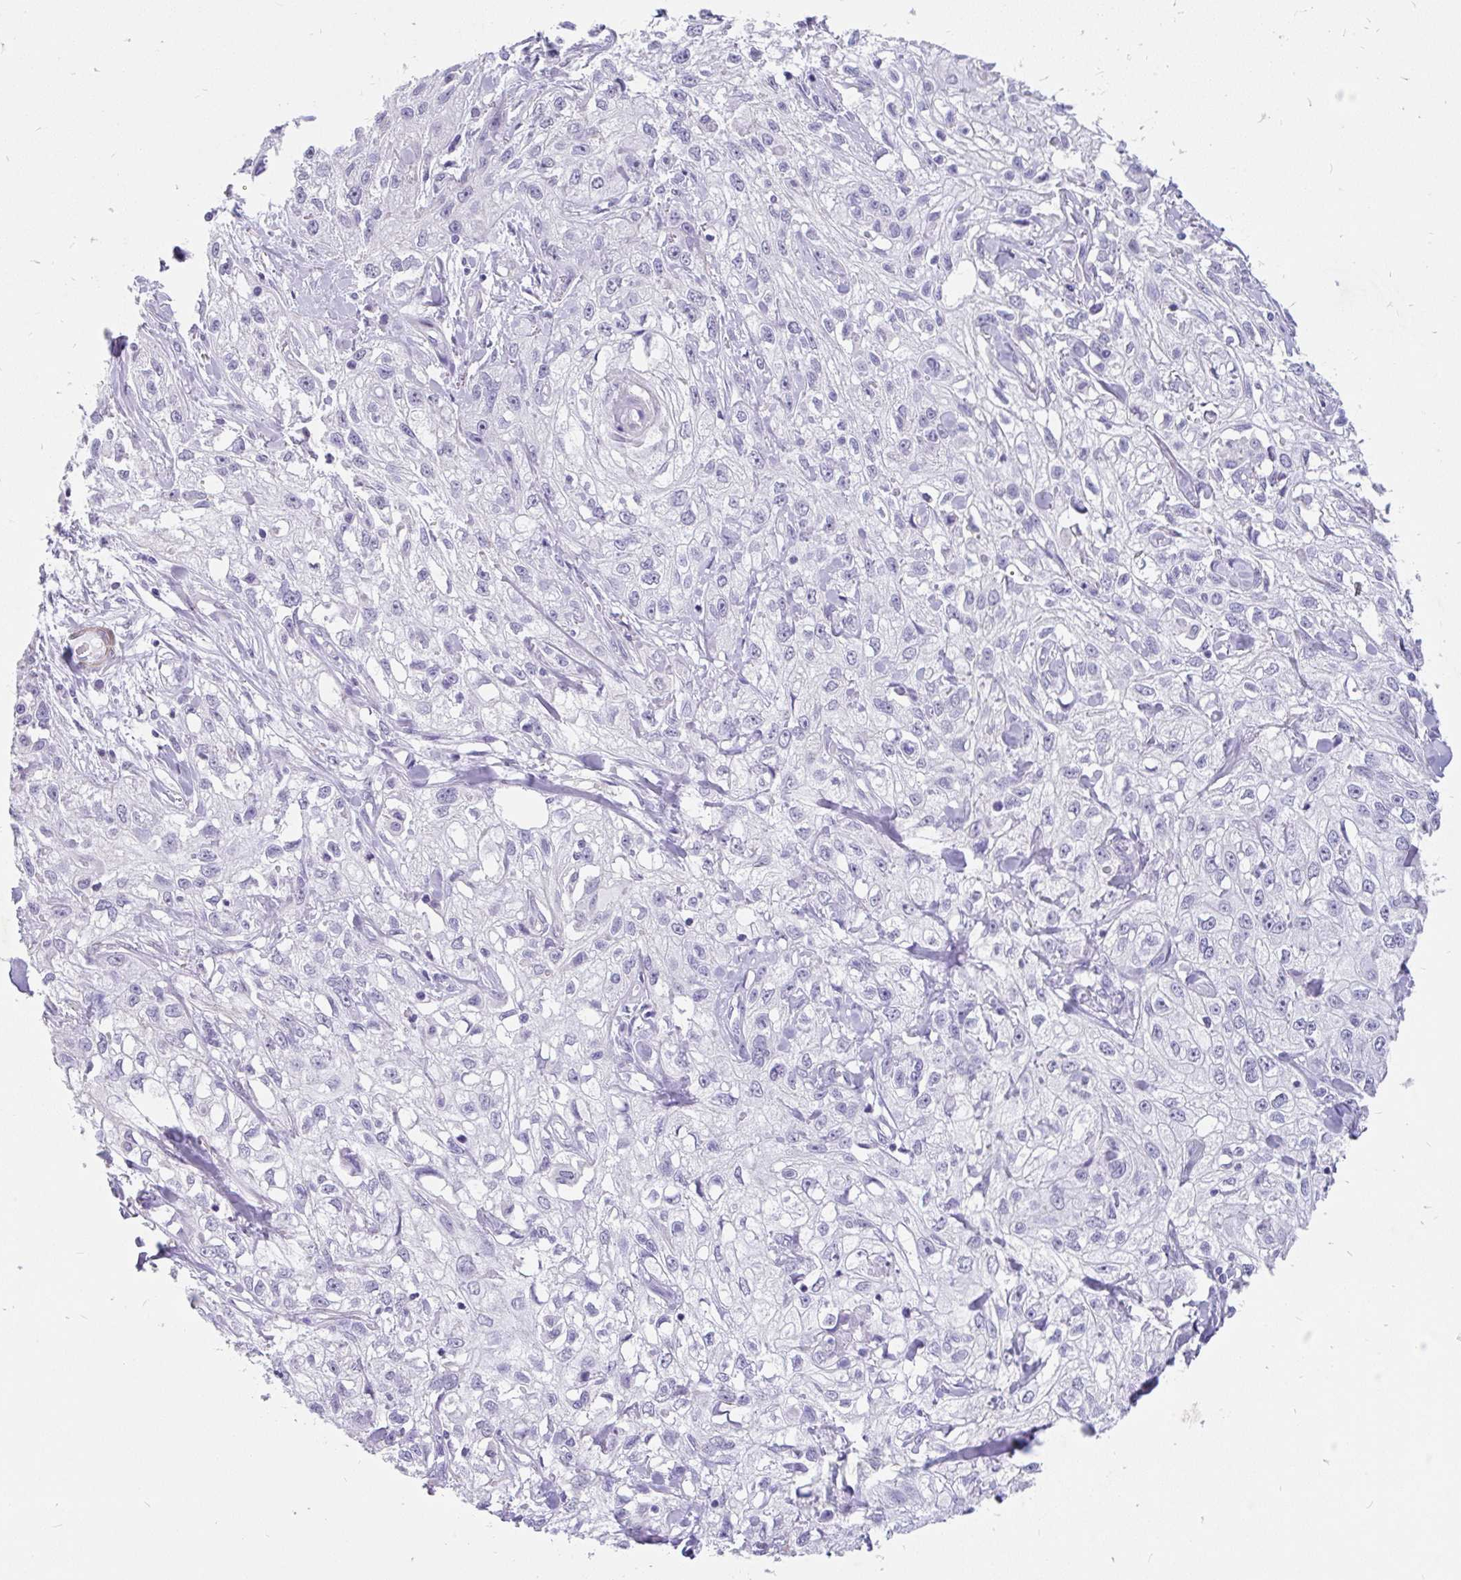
{"staining": {"intensity": "negative", "quantity": "none", "location": "none"}, "tissue": "skin cancer", "cell_type": "Tumor cells", "image_type": "cancer", "snomed": [{"axis": "morphology", "description": "Squamous cell carcinoma, NOS"}, {"axis": "topography", "description": "Skin"}, {"axis": "topography", "description": "Vulva"}], "caption": "High power microscopy micrograph of an immunohistochemistry micrograph of skin squamous cell carcinoma, revealing no significant staining in tumor cells.", "gene": "EML5", "patient": {"sex": "female", "age": 86}}